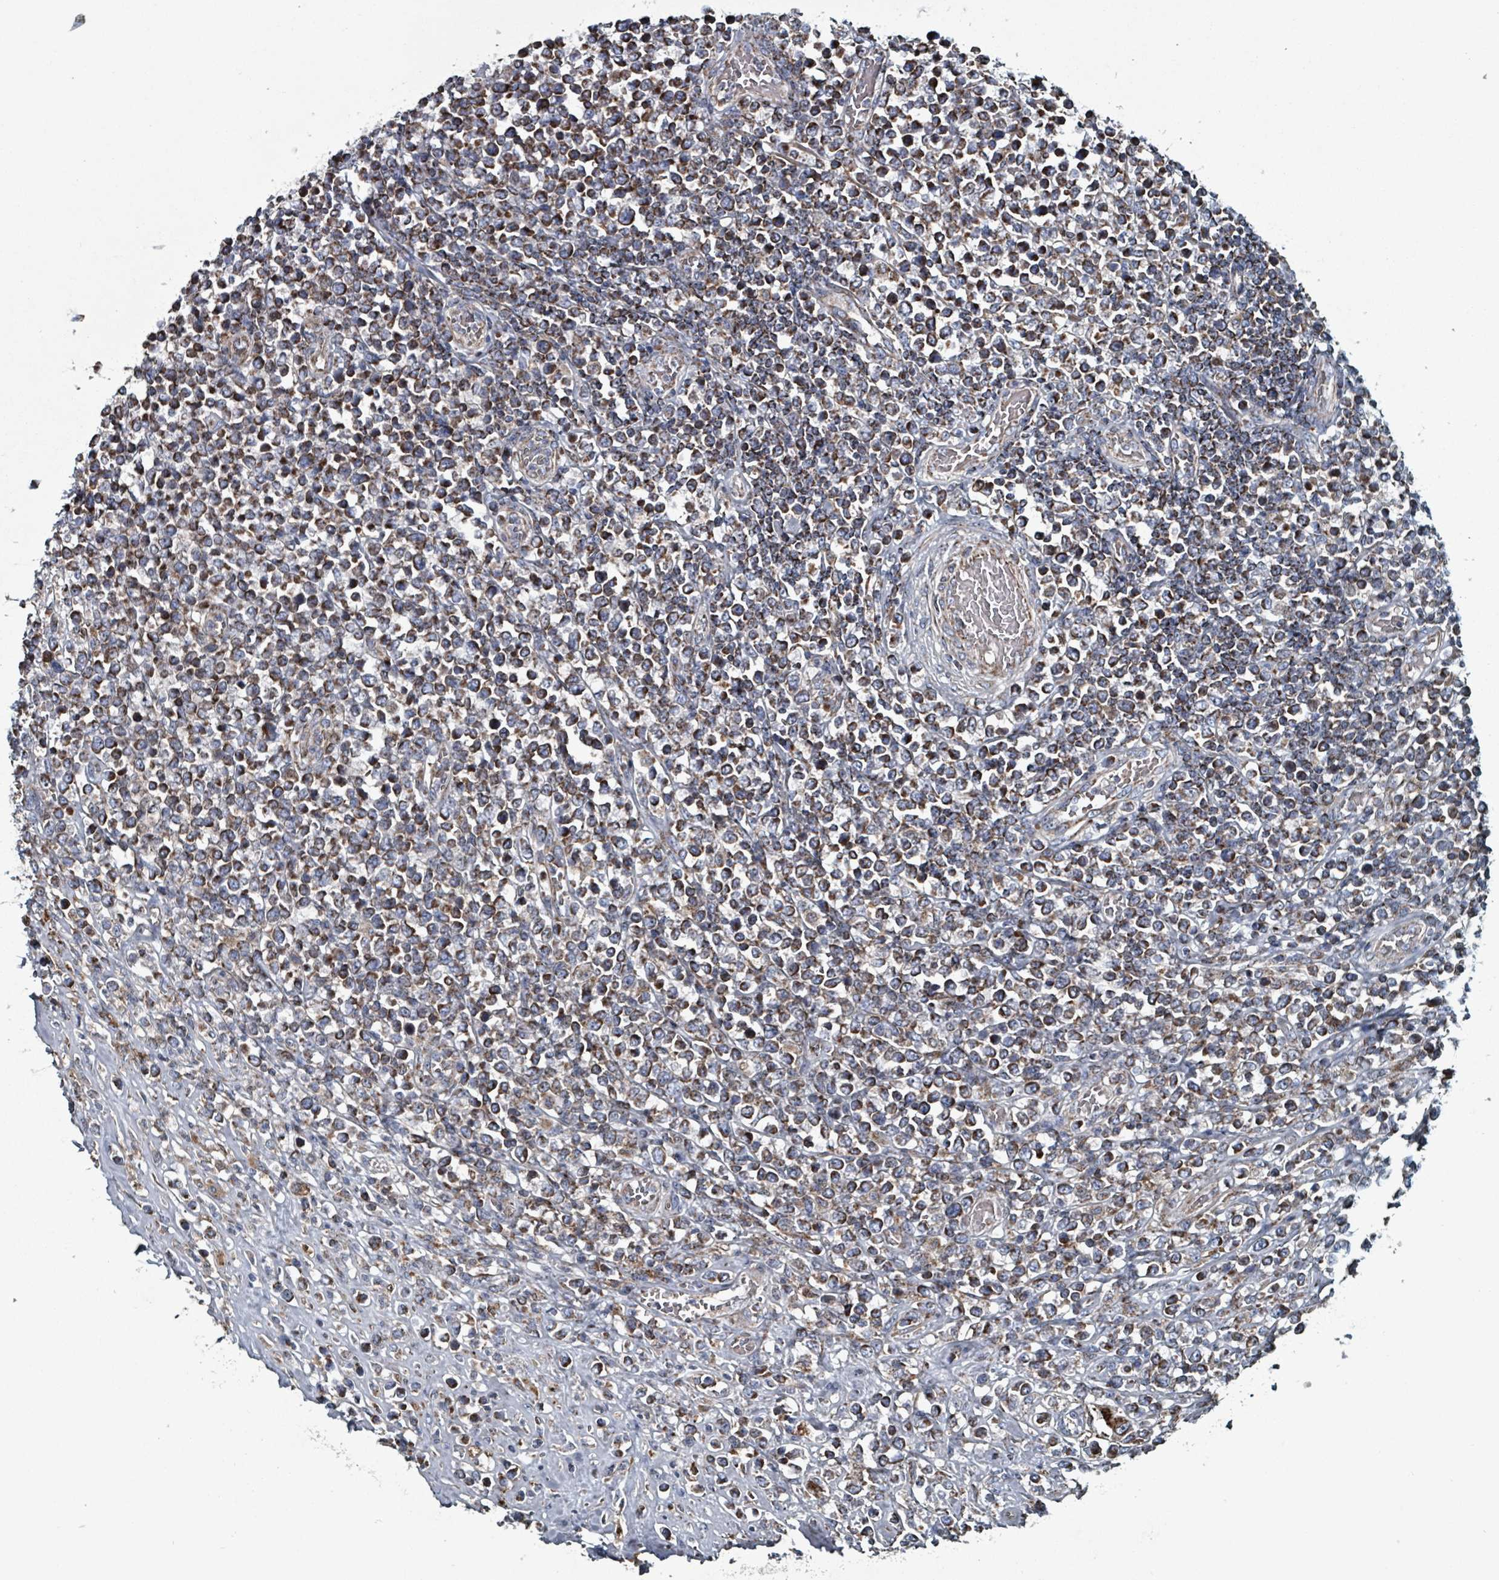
{"staining": {"intensity": "strong", "quantity": ">75%", "location": "cytoplasmic/membranous"}, "tissue": "lymphoma", "cell_type": "Tumor cells", "image_type": "cancer", "snomed": [{"axis": "morphology", "description": "Malignant lymphoma, non-Hodgkin's type, High grade"}, {"axis": "topography", "description": "Soft tissue"}], "caption": "Lymphoma tissue displays strong cytoplasmic/membranous positivity in about >75% of tumor cells (DAB IHC, brown staining for protein, blue staining for nuclei).", "gene": "ABHD18", "patient": {"sex": "female", "age": 56}}